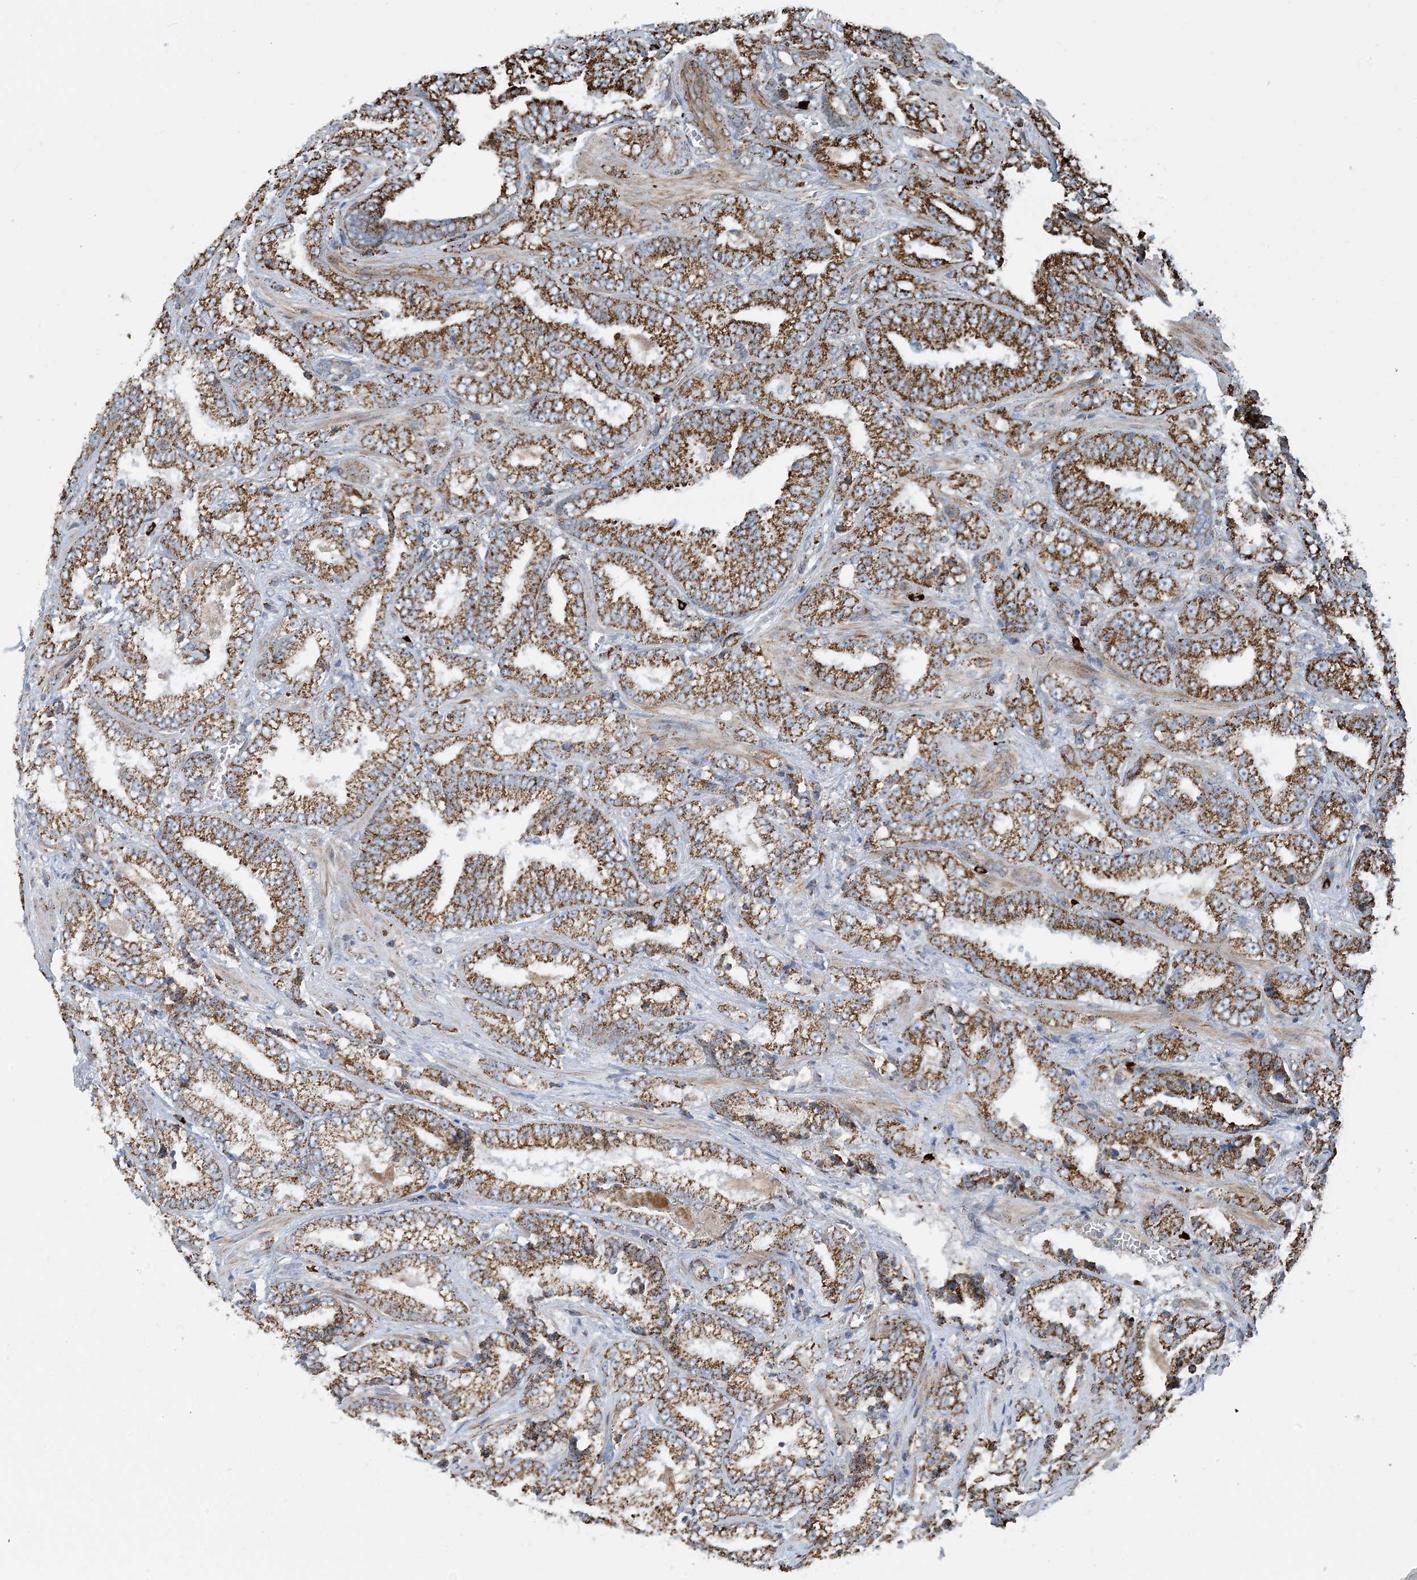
{"staining": {"intensity": "strong", "quantity": ">75%", "location": "cytoplasmic/membranous"}, "tissue": "prostate cancer", "cell_type": "Tumor cells", "image_type": "cancer", "snomed": [{"axis": "morphology", "description": "Adenocarcinoma, High grade"}, {"axis": "topography", "description": "Prostate and seminal vesicle, NOS"}], "caption": "Human prostate high-grade adenocarcinoma stained with a brown dye displays strong cytoplasmic/membranous positive expression in approximately >75% of tumor cells.", "gene": "PCDHGA1", "patient": {"sex": "male", "age": 67}}